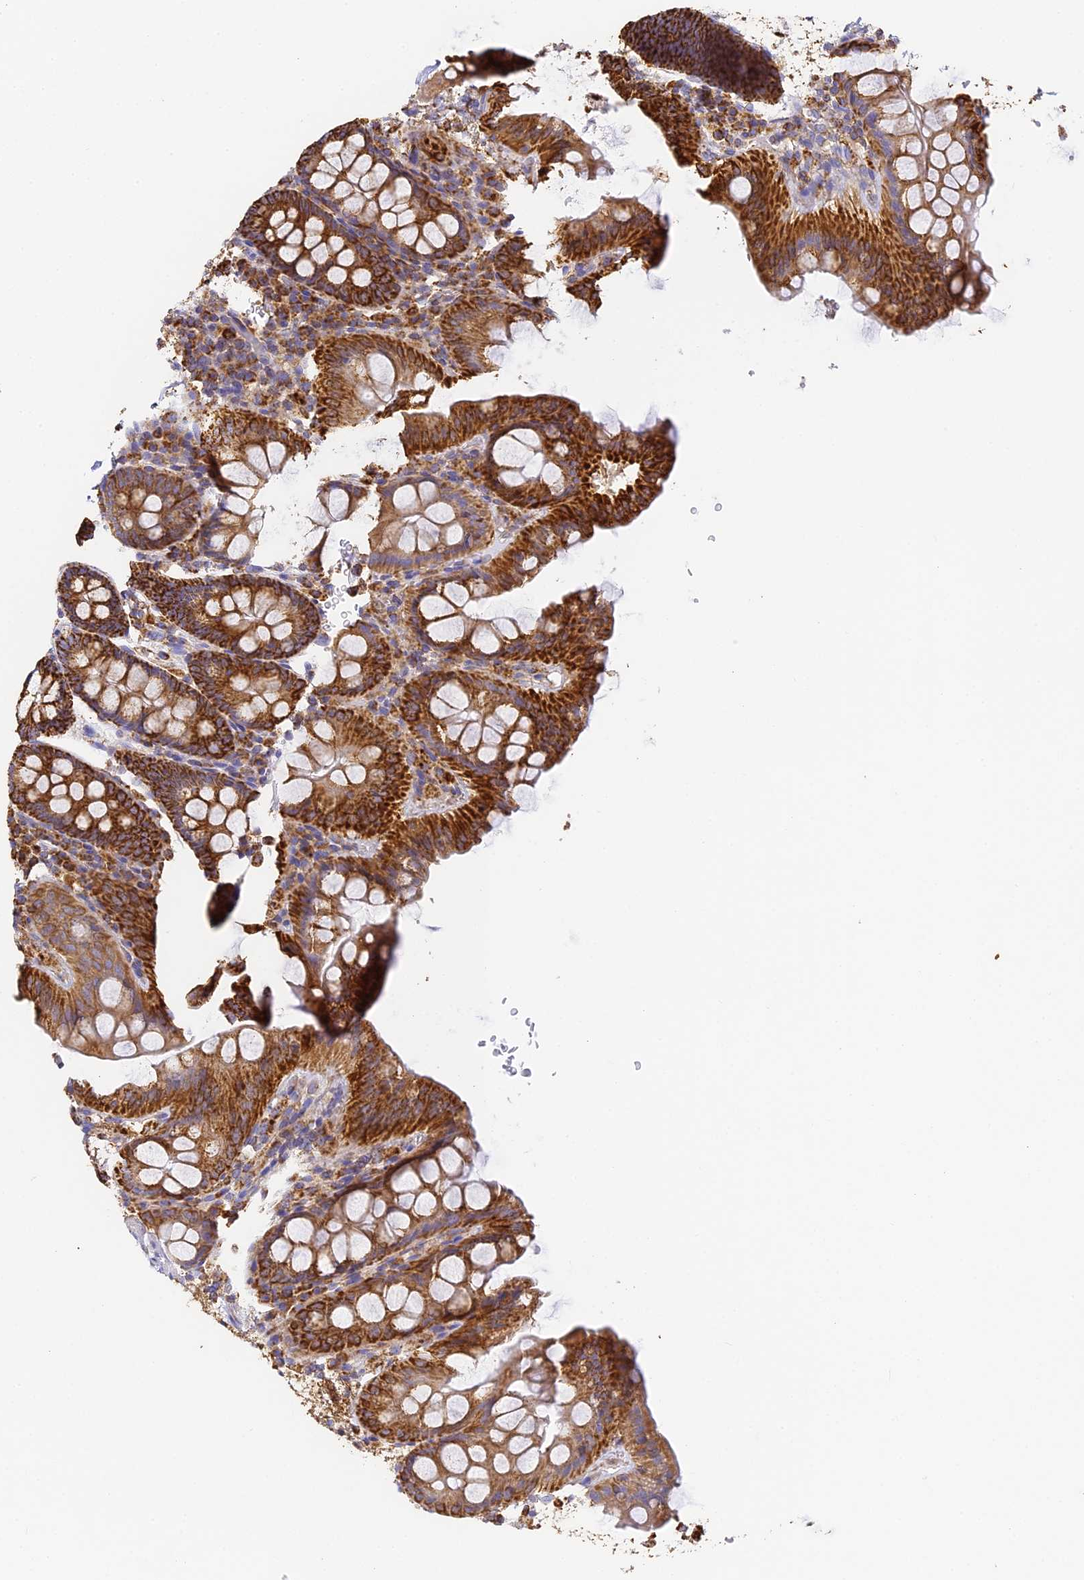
{"staining": {"intensity": "strong", "quantity": ">75%", "location": "cytoplasmic/membranous"}, "tissue": "colon", "cell_type": "Endothelial cells", "image_type": "normal", "snomed": [{"axis": "morphology", "description": "Normal tissue, NOS"}, {"axis": "topography", "description": "Colon"}], "caption": "An image showing strong cytoplasmic/membranous positivity in approximately >75% of endothelial cells in benign colon, as visualized by brown immunohistochemical staining.", "gene": "COX6C", "patient": {"sex": "male", "age": 75}}